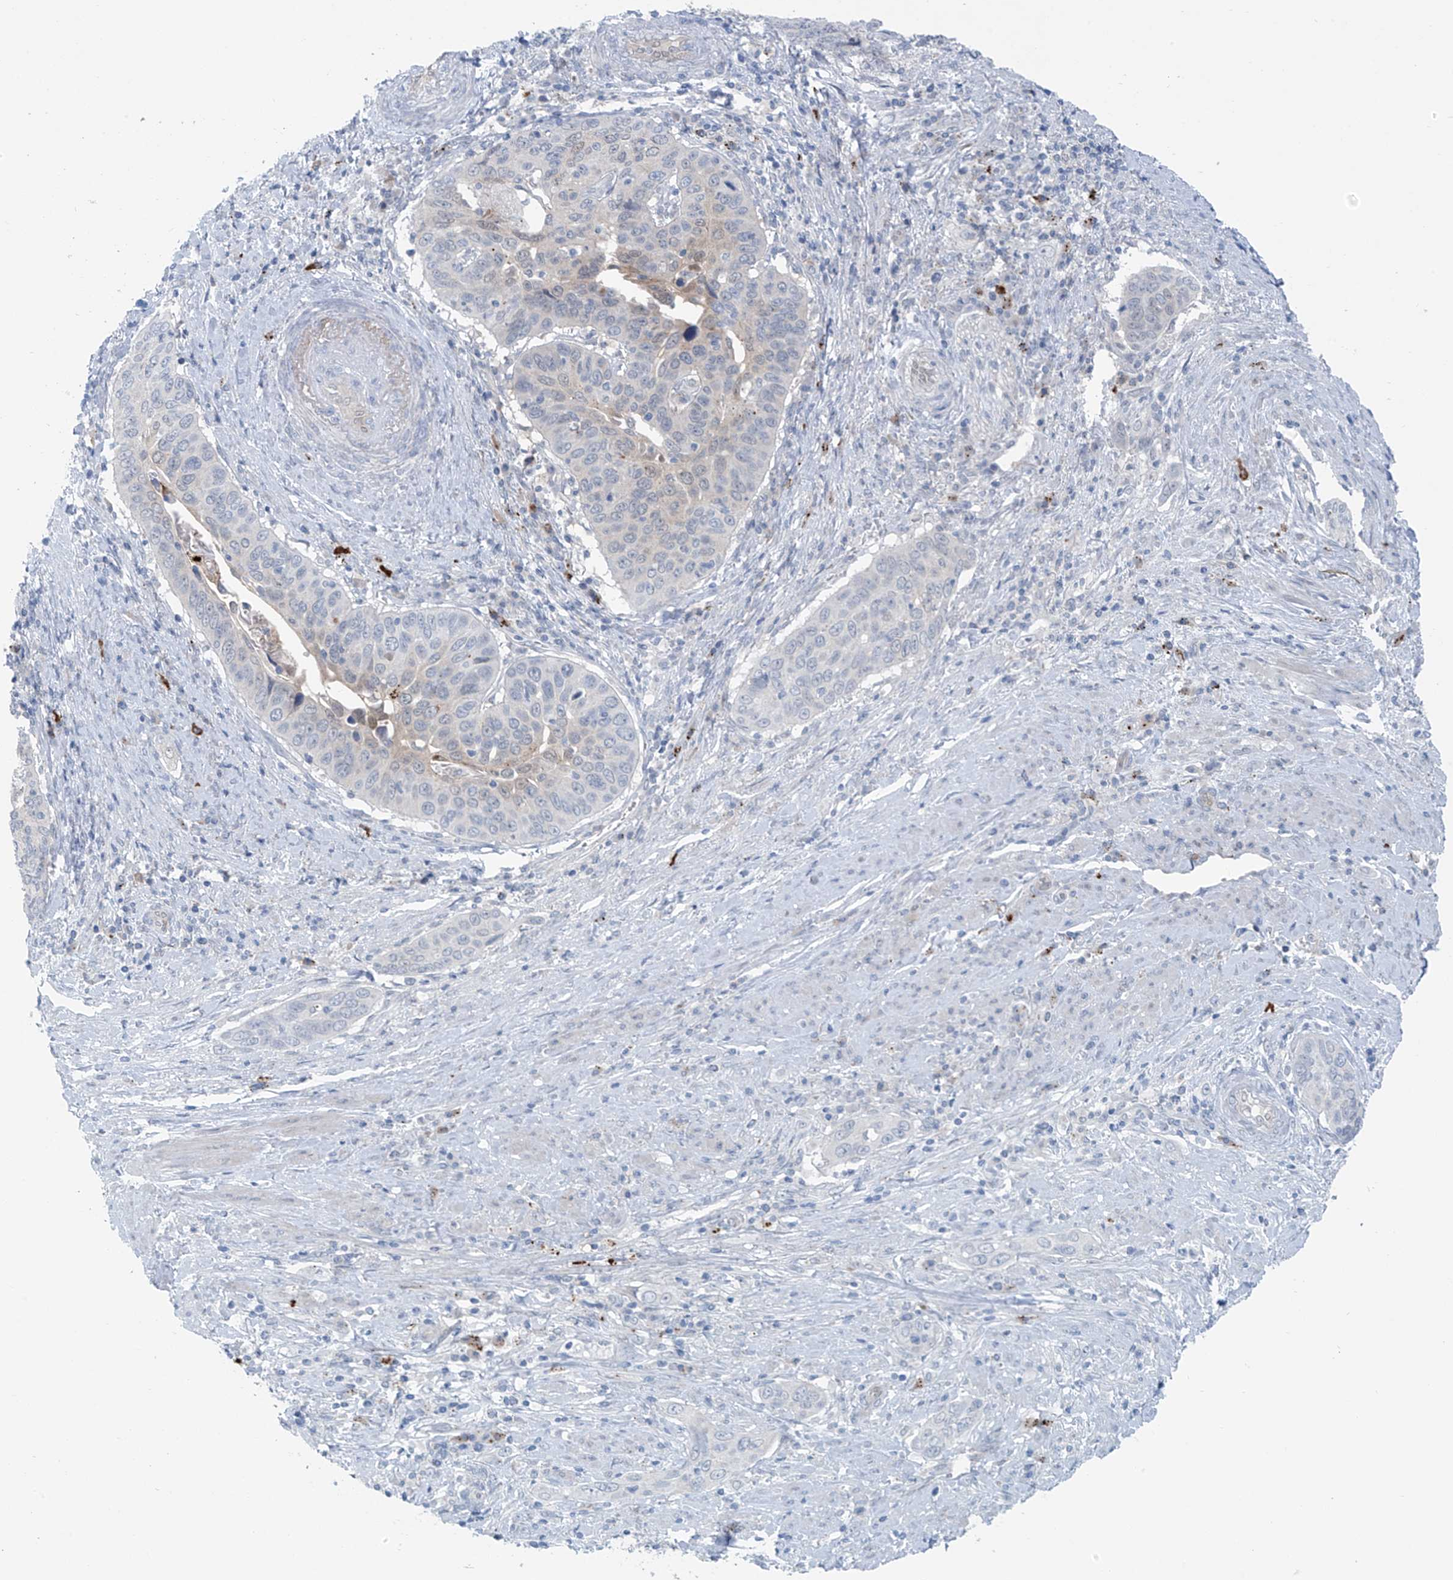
{"staining": {"intensity": "negative", "quantity": "none", "location": "none"}, "tissue": "cervical cancer", "cell_type": "Tumor cells", "image_type": "cancer", "snomed": [{"axis": "morphology", "description": "Squamous cell carcinoma, NOS"}, {"axis": "topography", "description": "Cervix"}], "caption": "A high-resolution micrograph shows immunohistochemistry (IHC) staining of cervical squamous cell carcinoma, which displays no significant positivity in tumor cells.", "gene": "ZNF793", "patient": {"sex": "female", "age": 60}}